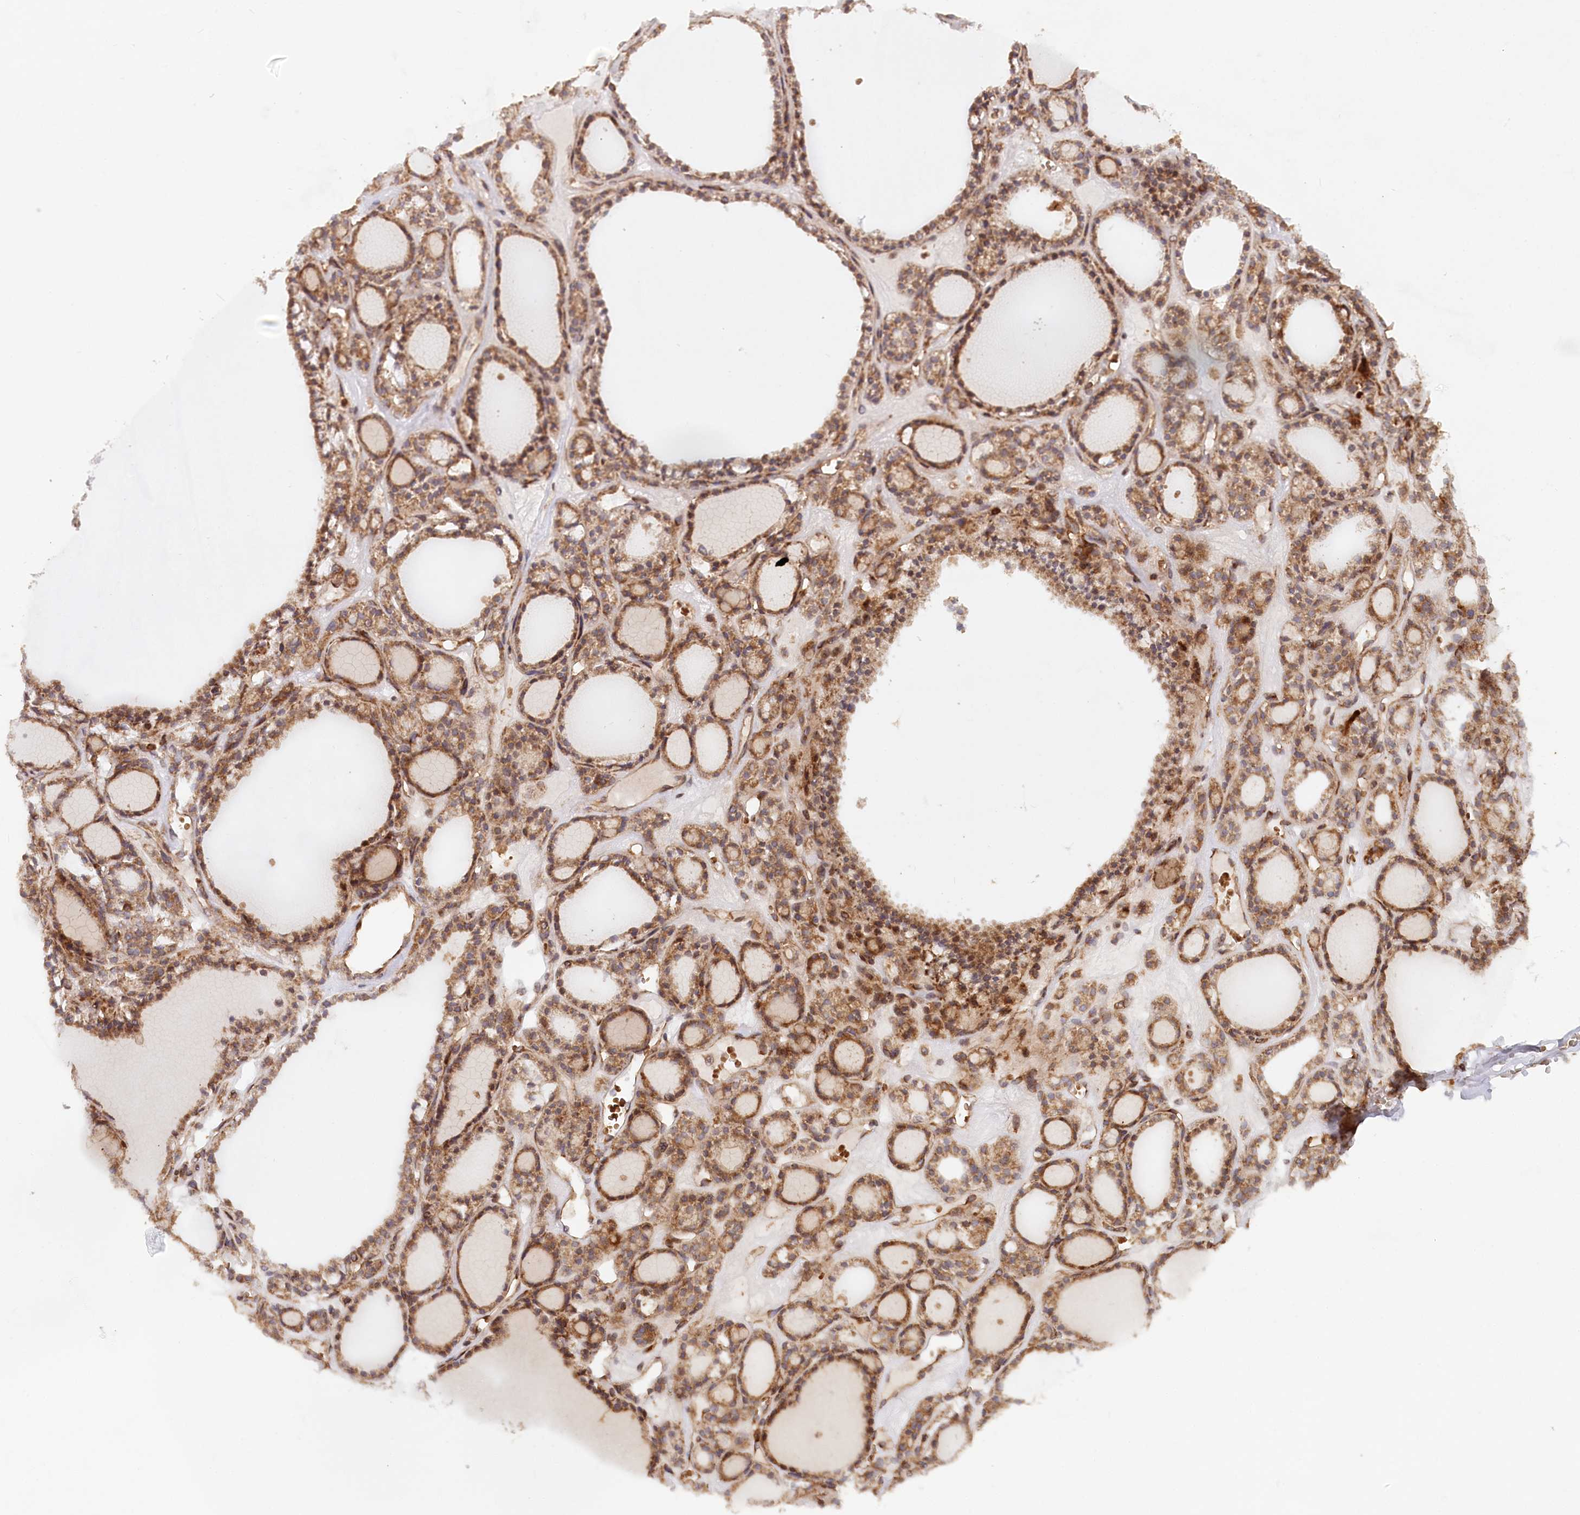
{"staining": {"intensity": "moderate", "quantity": ">75%", "location": "cytoplasmic/membranous"}, "tissue": "thyroid gland", "cell_type": "Glandular cells", "image_type": "normal", "snomed": [{"axis": "morphology", "description": "Normal tissue, NOS"}, {"axis": "topography", "description": "Thyroid gland"}], "caption": "The photomicrograph shows a brown stain indicating the presence of a protein in the cytoplasmic/membranous of glandular cells in thyroid gland. The staining was performed using DAB (3,3'-diaminobenzidine), with brown indicating positive protein expression. Nuclei are stained blue with hematoxylin.", "gene": "PAIP2", "patient": {"sex": "female", "age": 28}}